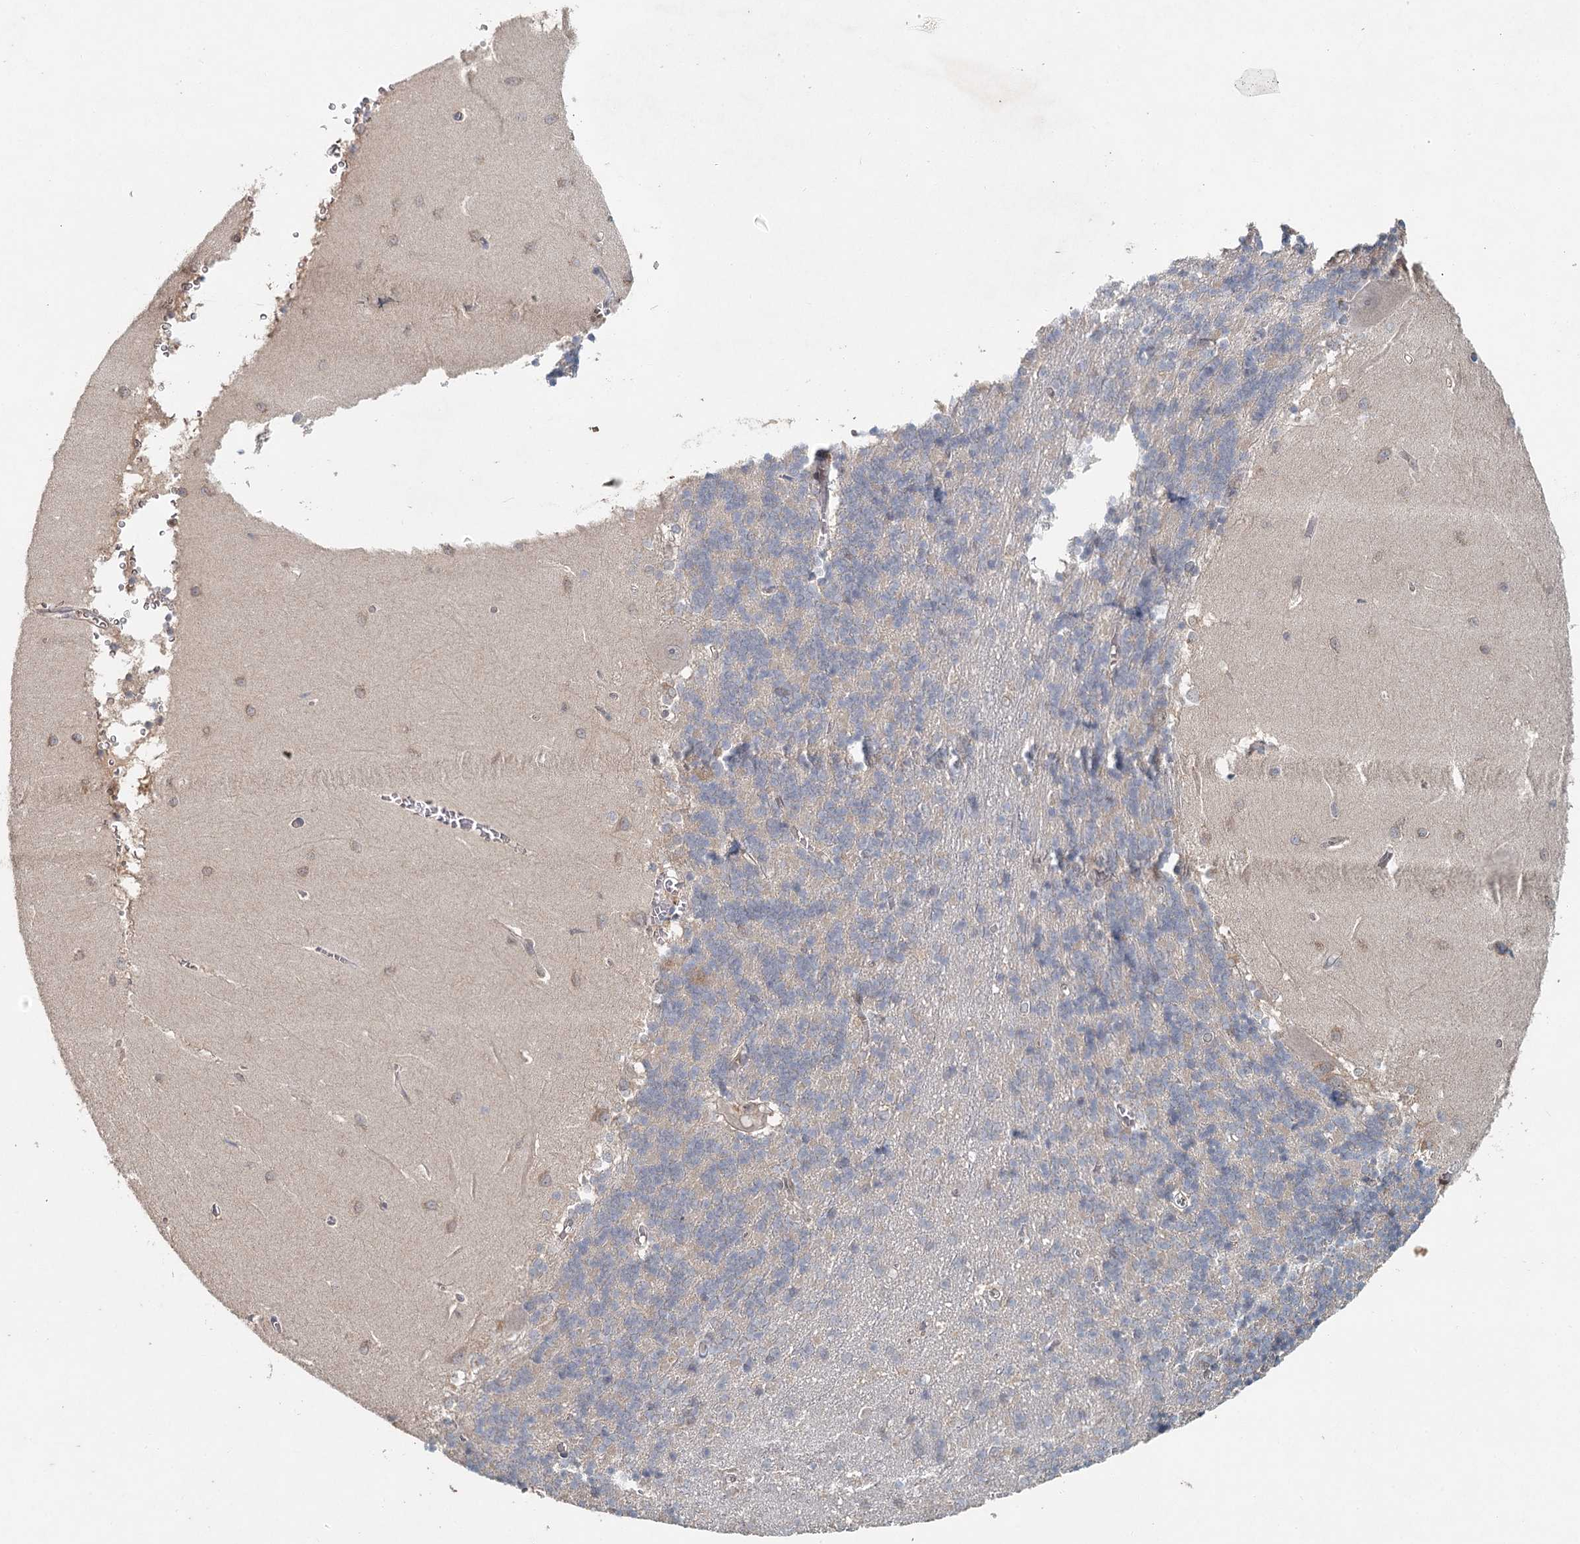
{"staining": {"intensity": "negative", "quantity": "none", "location": "none"}, "tissue": "cerebellum", "cell_type": "Cells in granular layer", "image_type": "normal", "snomed": [{"axis": "morphology", "description": "Normal tissue, NOS"}, {"axis": "topography", "description": "Cerebellum"}], "caption": "Immunohistochemistry (IHC) micrograph of unremarkable human cerebellum stained for a protein (brown), which shows no positivity in cells in granular layer.", "gene": "ADK", "patient": {"sex": "male", "age": 37}}